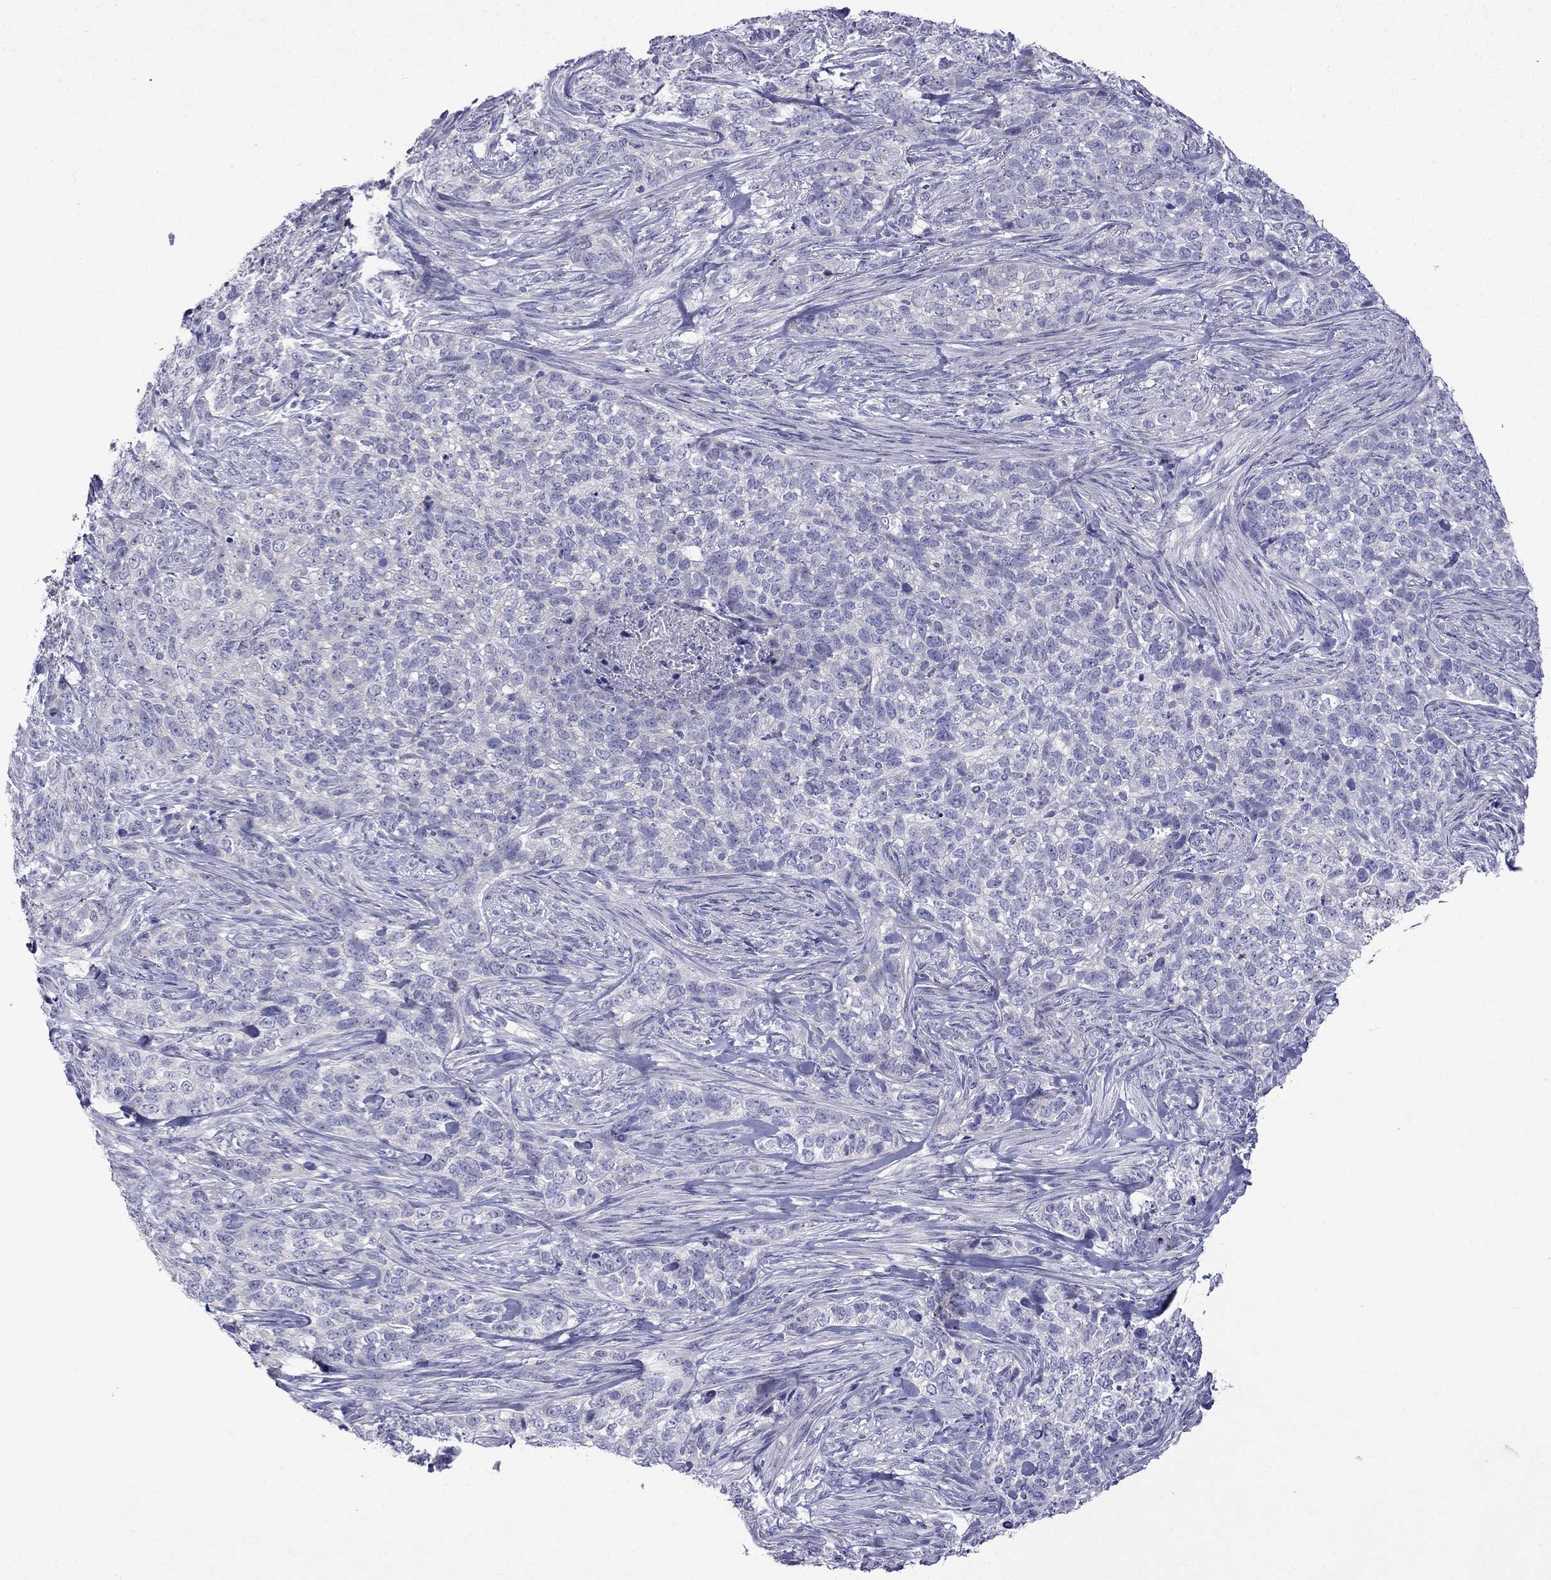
{"staining": {"intensity": "negative", "quantity": "none", "location": "none"}, "tissue": "skin cancer", "cell_type": "Tumor cells", "image_type": "cancer", "snomed": [{"axis": "morphology", "description": "Basal cell carcinoma"}, {"axis": "topography", "description": "Skin"}], "caption": "An immunohistochemistry (IHC) histopathology image of skin basal cell carcinoma is shown. There is no staining in tumor cells of skin basal cell carcinoma. (DAB immunohistochemistry (IHC) visualized using brightfield microscopy, high magnification).", "gene": "PATE1", "patient": {"sex": "female", "age": 69}}